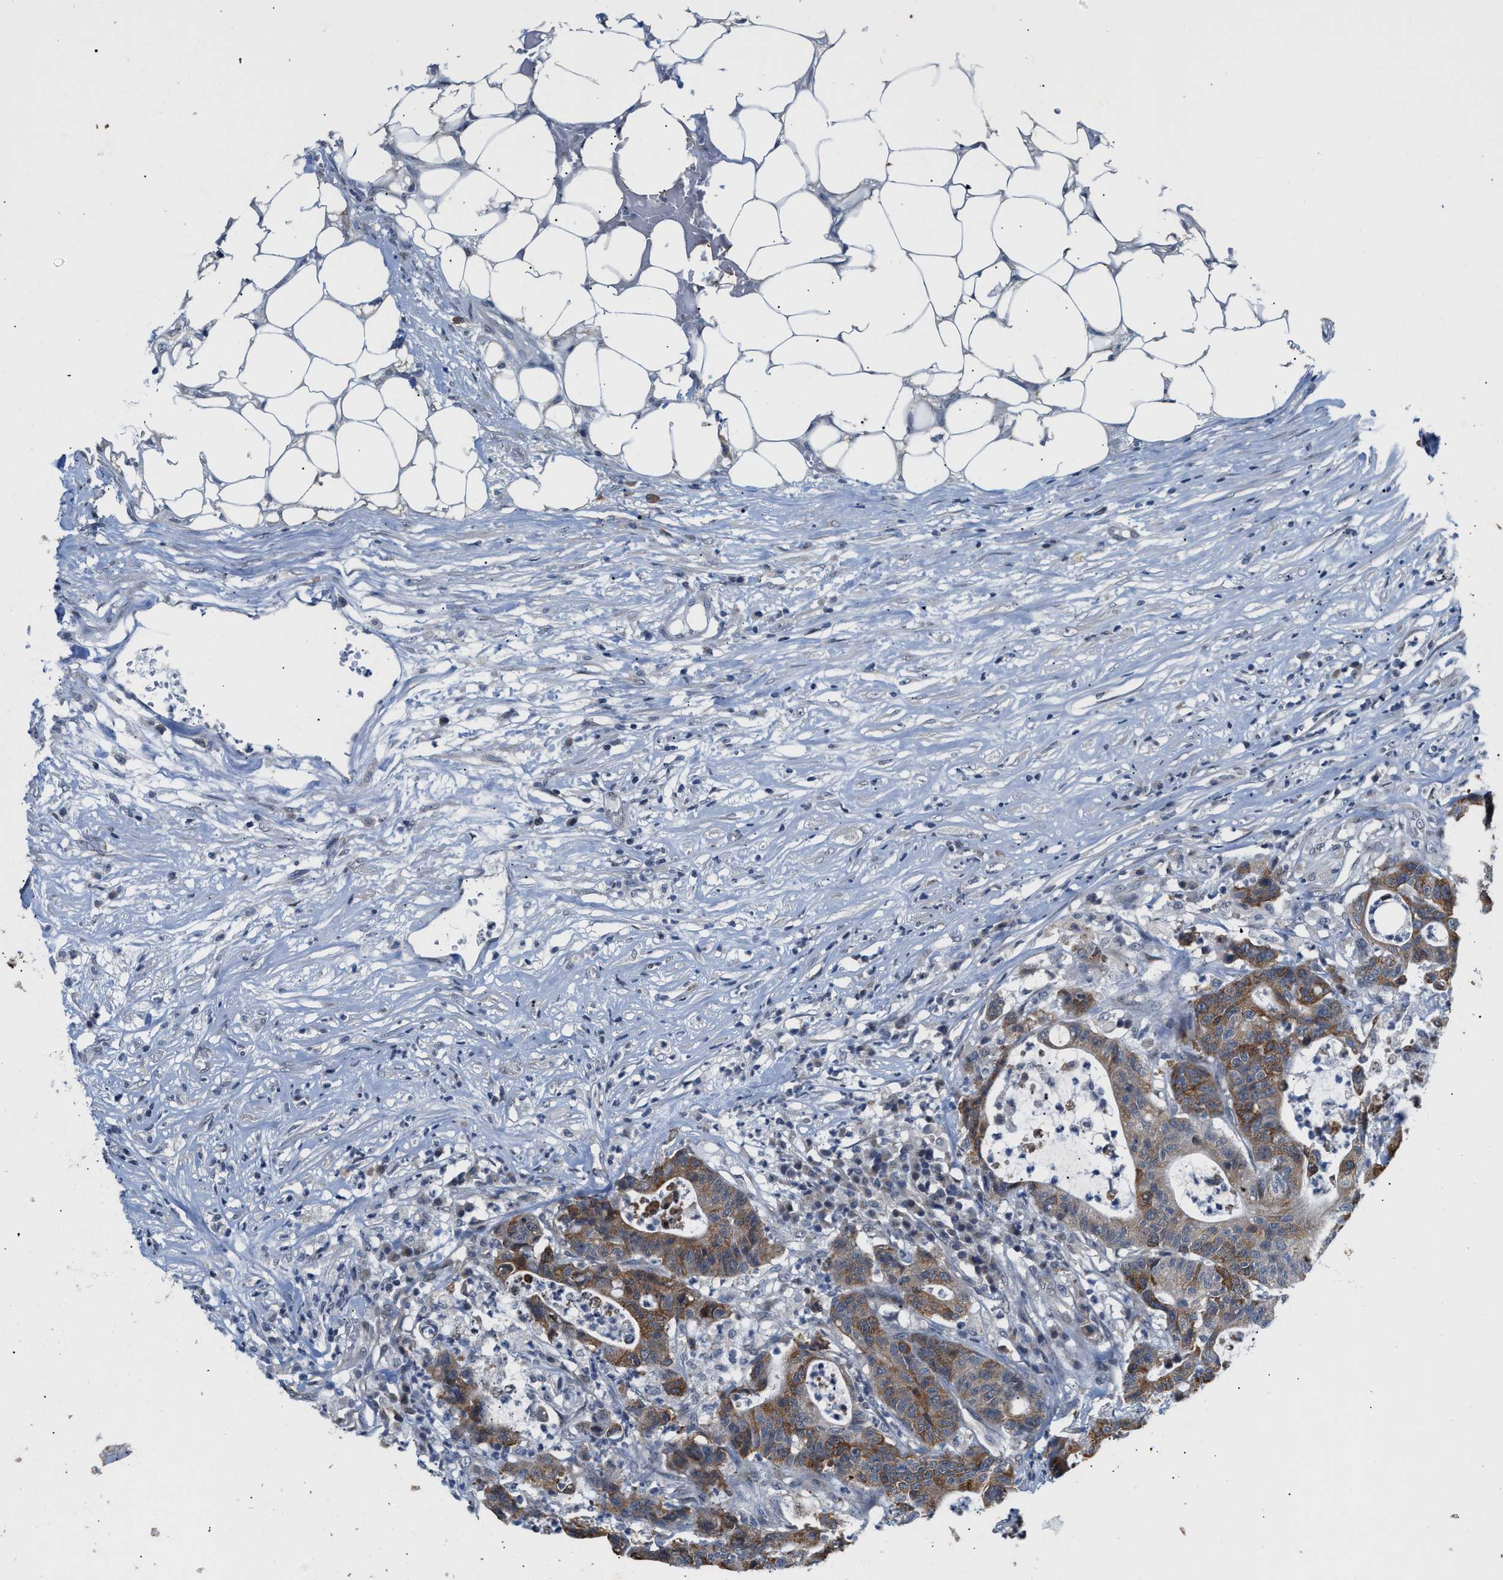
{"staining": {"intensity": "moderate", "quantity": ">75%", "location": "cytoplasmic/membranous"}, "tissue": "colorectal cancer", "cell_type": "Tumor cells", "image_type": "cancer", "snomed": [{"axis": "morphology", "description": "Adenocarcinoma, NOS"}, {"axis": "topography", "description": "Colon"}], "caption": "Immunohistochemical staining of colorectal cancer shows medium levels of moderate cytoplasmic/membranous staining in approximately >75% of tumor cells. The staining was performed using DAB (3,3'-diaminobenzidine), with brown indicating positive protein expression. Nuclei are stained blue with hematoxylin.", "gene": "TXNRD3", "patient": {"sex": "female", "age": 84}}